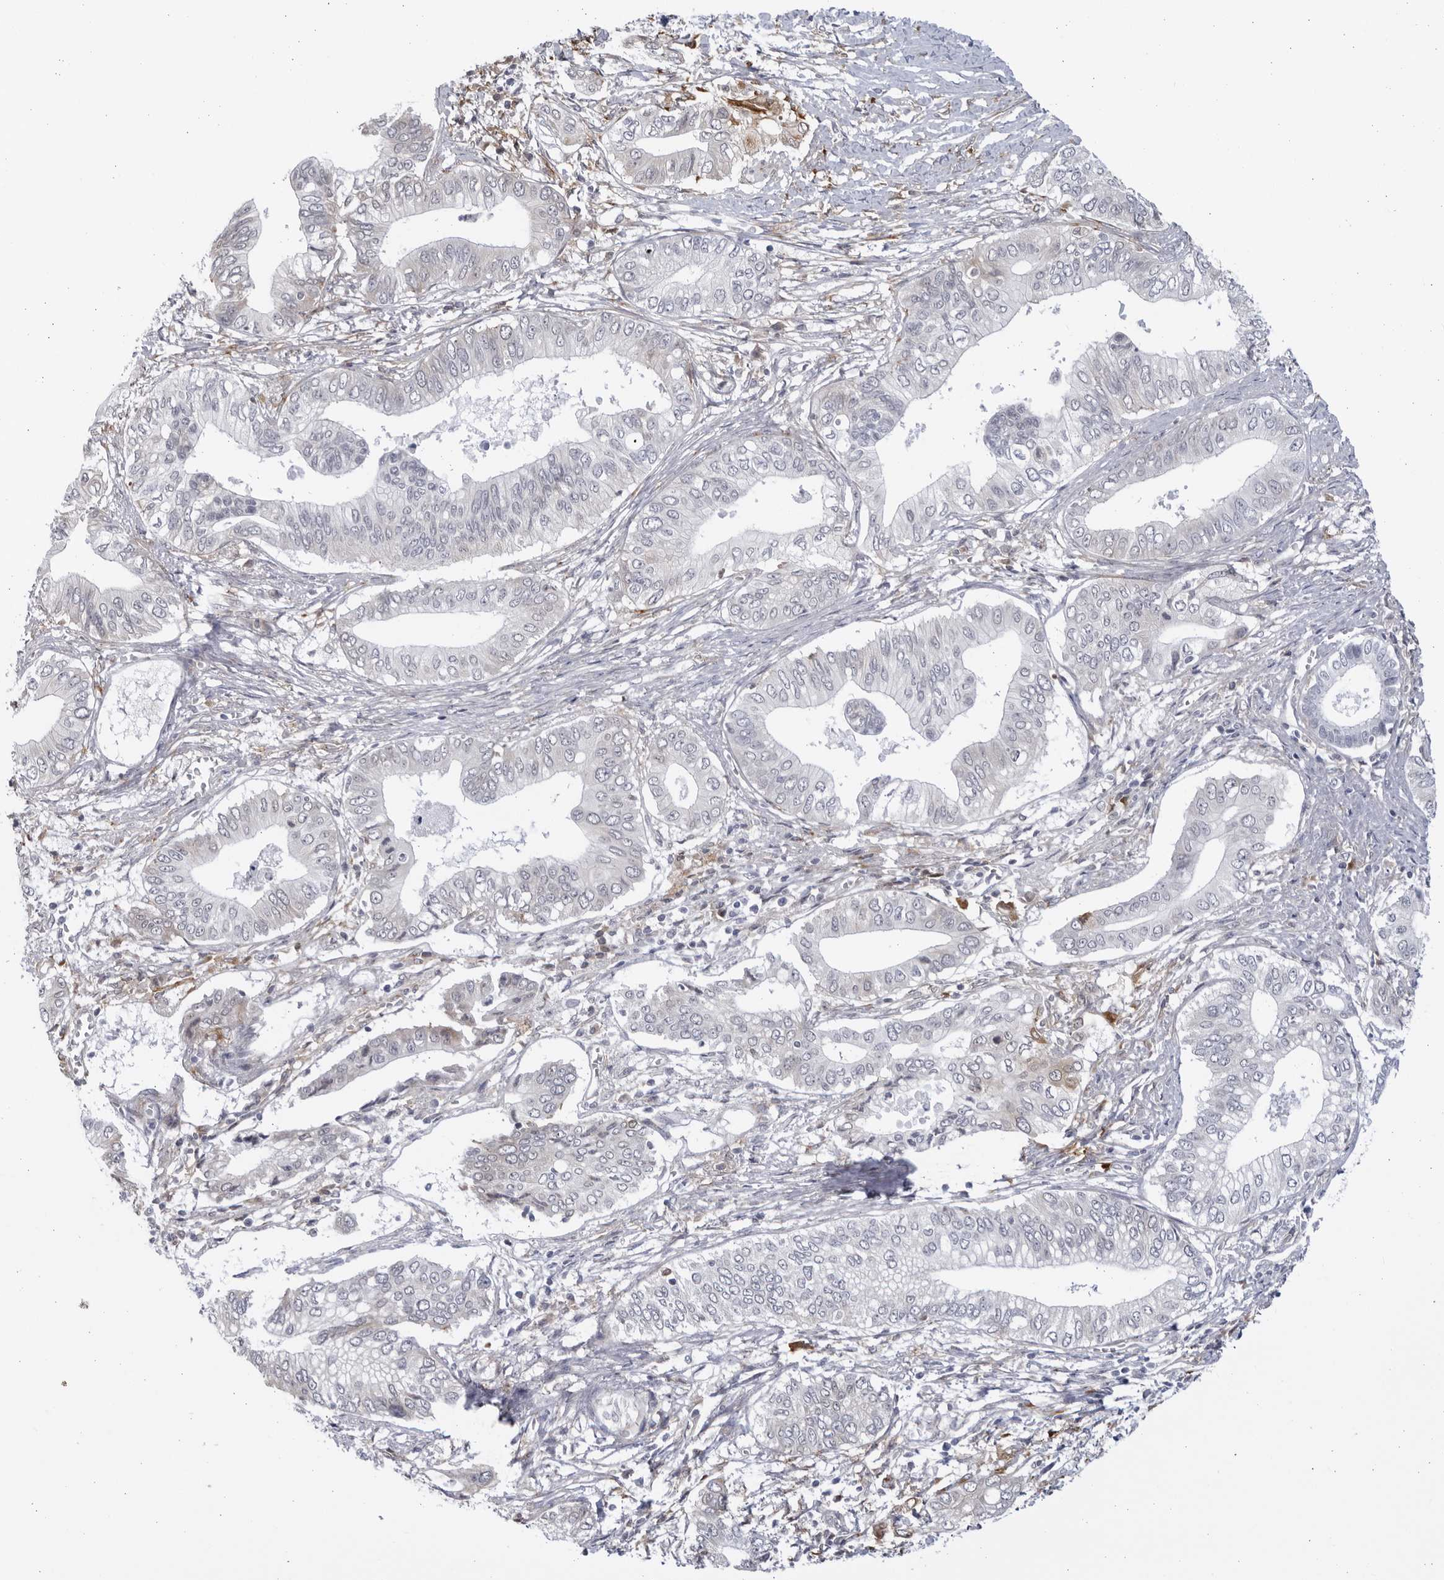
{"staining": {"intensity": "negative", "quantity": "none", "location": "none"}, "tissue": "pancreatic cancer", "cell_type": "Tumor cells", "image_type": "cancer", "snomed": [{"axis": "morphology", "description": "Normal tissue, NOS"}, {"axis": "morphology", "description": "Adenocarcinoma, NOS"}, {"axis": "topography", "description": "Pancreas"}, {"axis": "topography", "description": "Peripheral nerve tissue"}], "caption": "This is an immunohistochemistry (IHC) image of human pancreatic cancer. There is no positivity in tumor cells.", "gene": "BMP2K", "patient": {"sex": "male", "age": 59}}